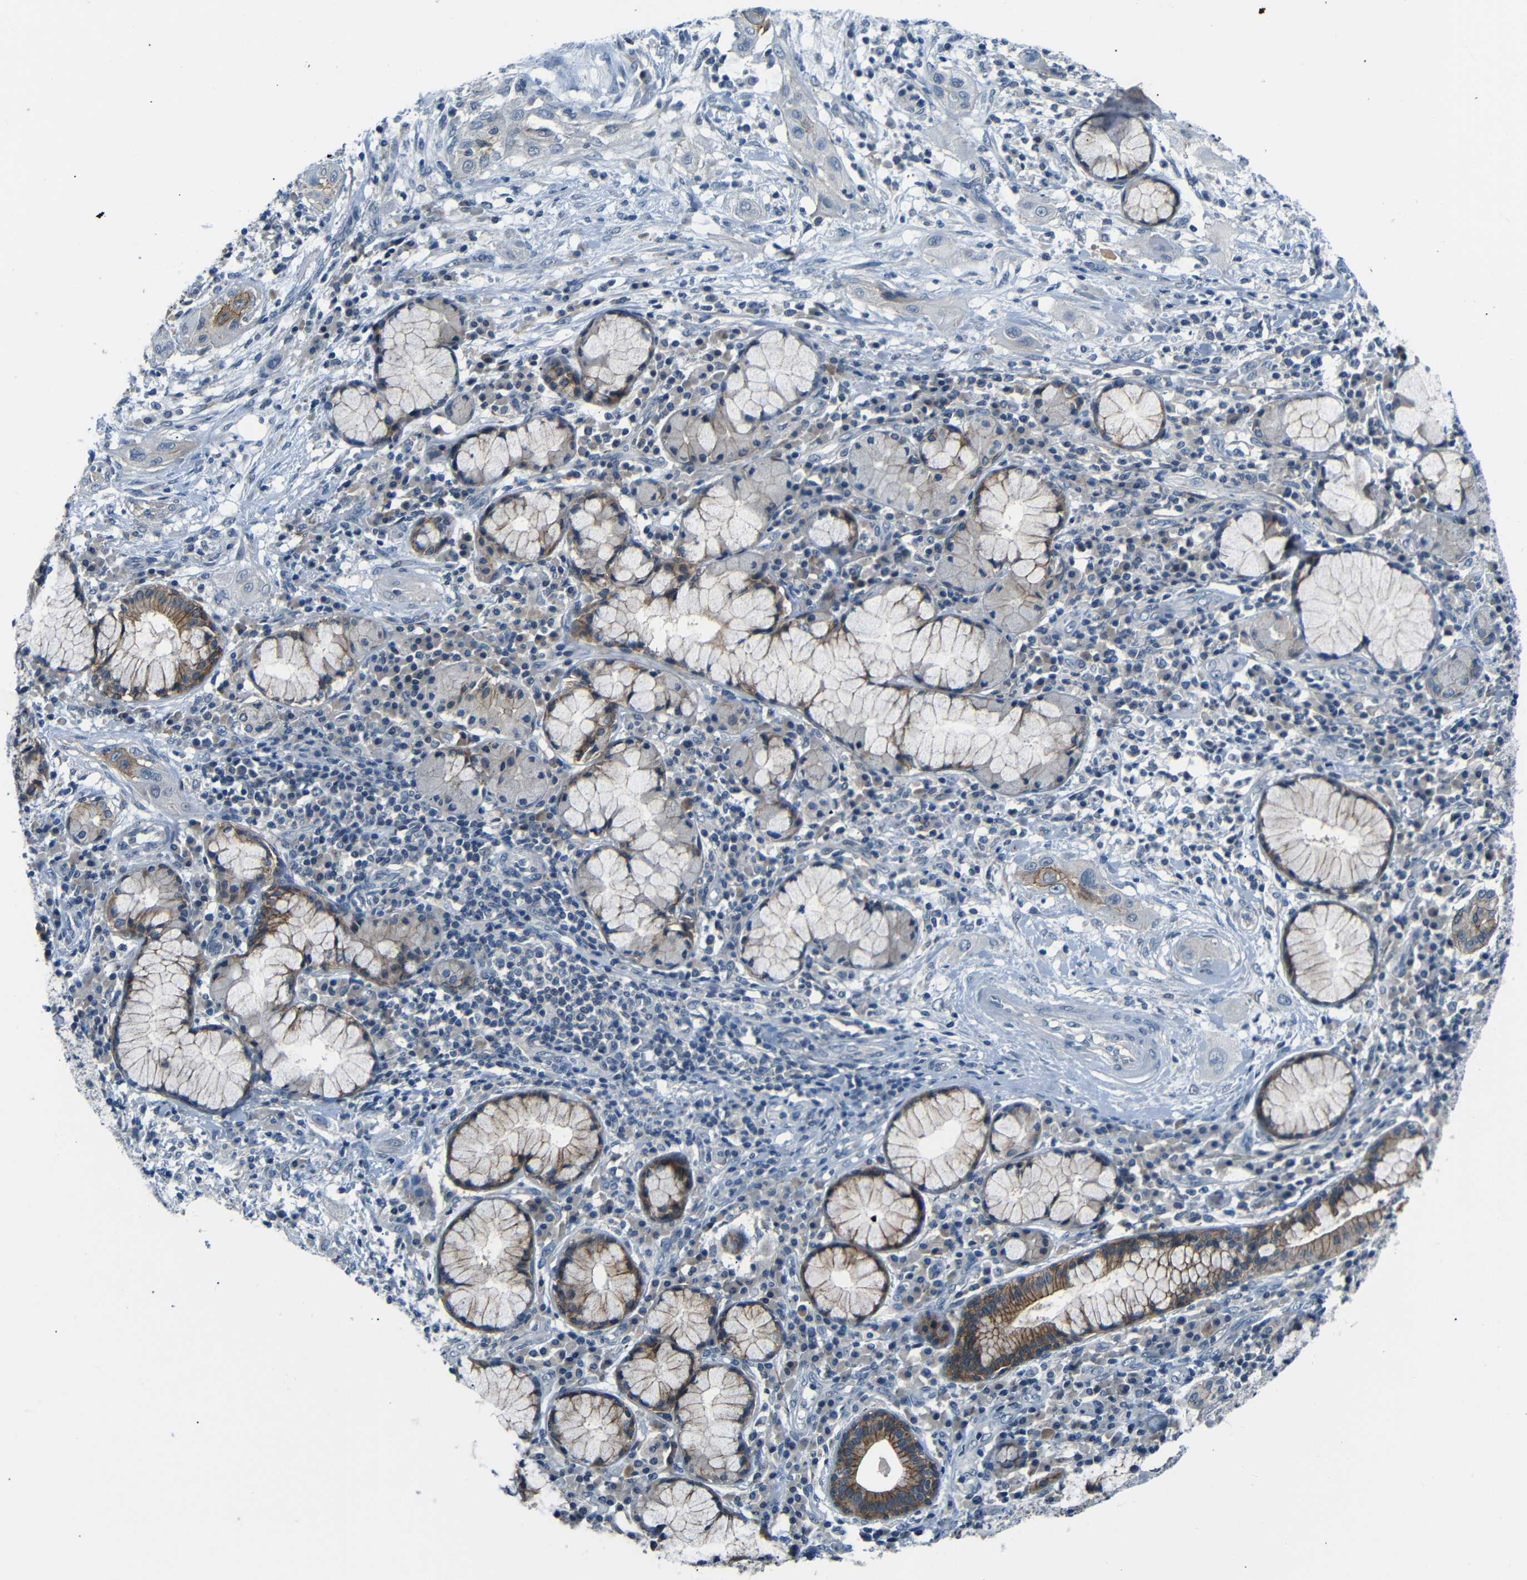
{"staining": {"intensity": "moderate", "quantity": ">75%", "location": "cytoplasmic/membranous"}, "tissue": "lung cancer", "cell_type": "Tumor cells", "image_type": "cancer", "snomed": [{"axis": "morphology", "description": "Squamous cell carcinoma, NOS"}, {"axis": "topography", "description": "Lung"}], "caption": "An image showing moderate cytoplasmic/membranous expression in about >75% of tumor cells in lung cancer (squamous cell carcinoma), as visualized by brown immunohistochemical staining.", "gene": "ANK3", "patient": {"sex": "female", "age": 47}}